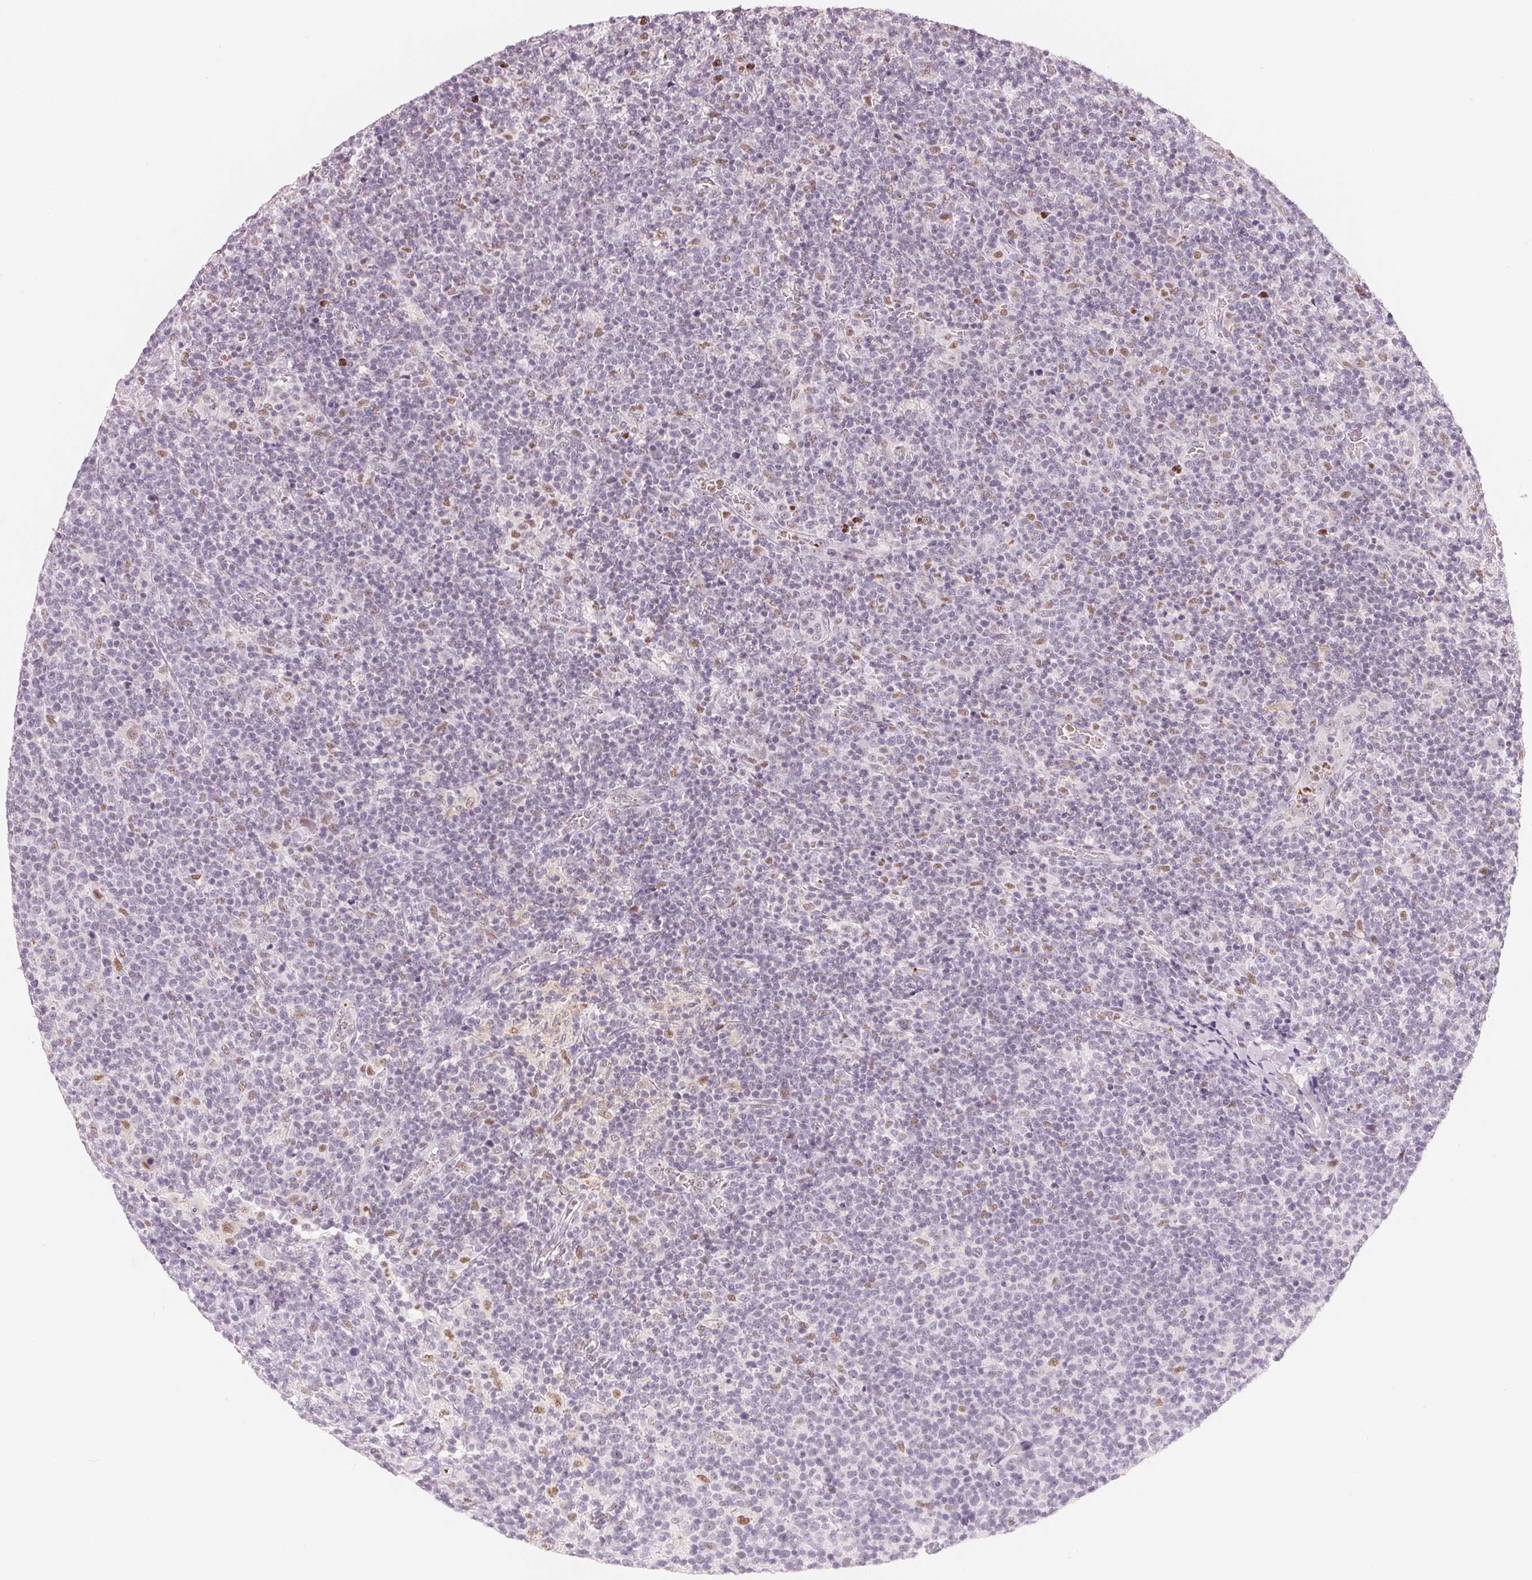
{"staining": {"intensity": "negative", "quantity": "none", "location": "none"}, "tissue": "lymphoma", "cell_type": "Tumor cells", "image_type": "cancer", "snomed": [{"axis": "morphology", "description": "Malignant lymphoma, non-Hodgkin's type, High grade"}, {"axis": "topography", "description": "Lymph node"}], "caption": "The image reveals no significant positivity in tumor cells of lymphoma. (Immunohistochemistry (ihc), brightfield microscopy, high magnification).", "gene": "ARHGAP22", "patient": {"sex": "male", "age": 61}}